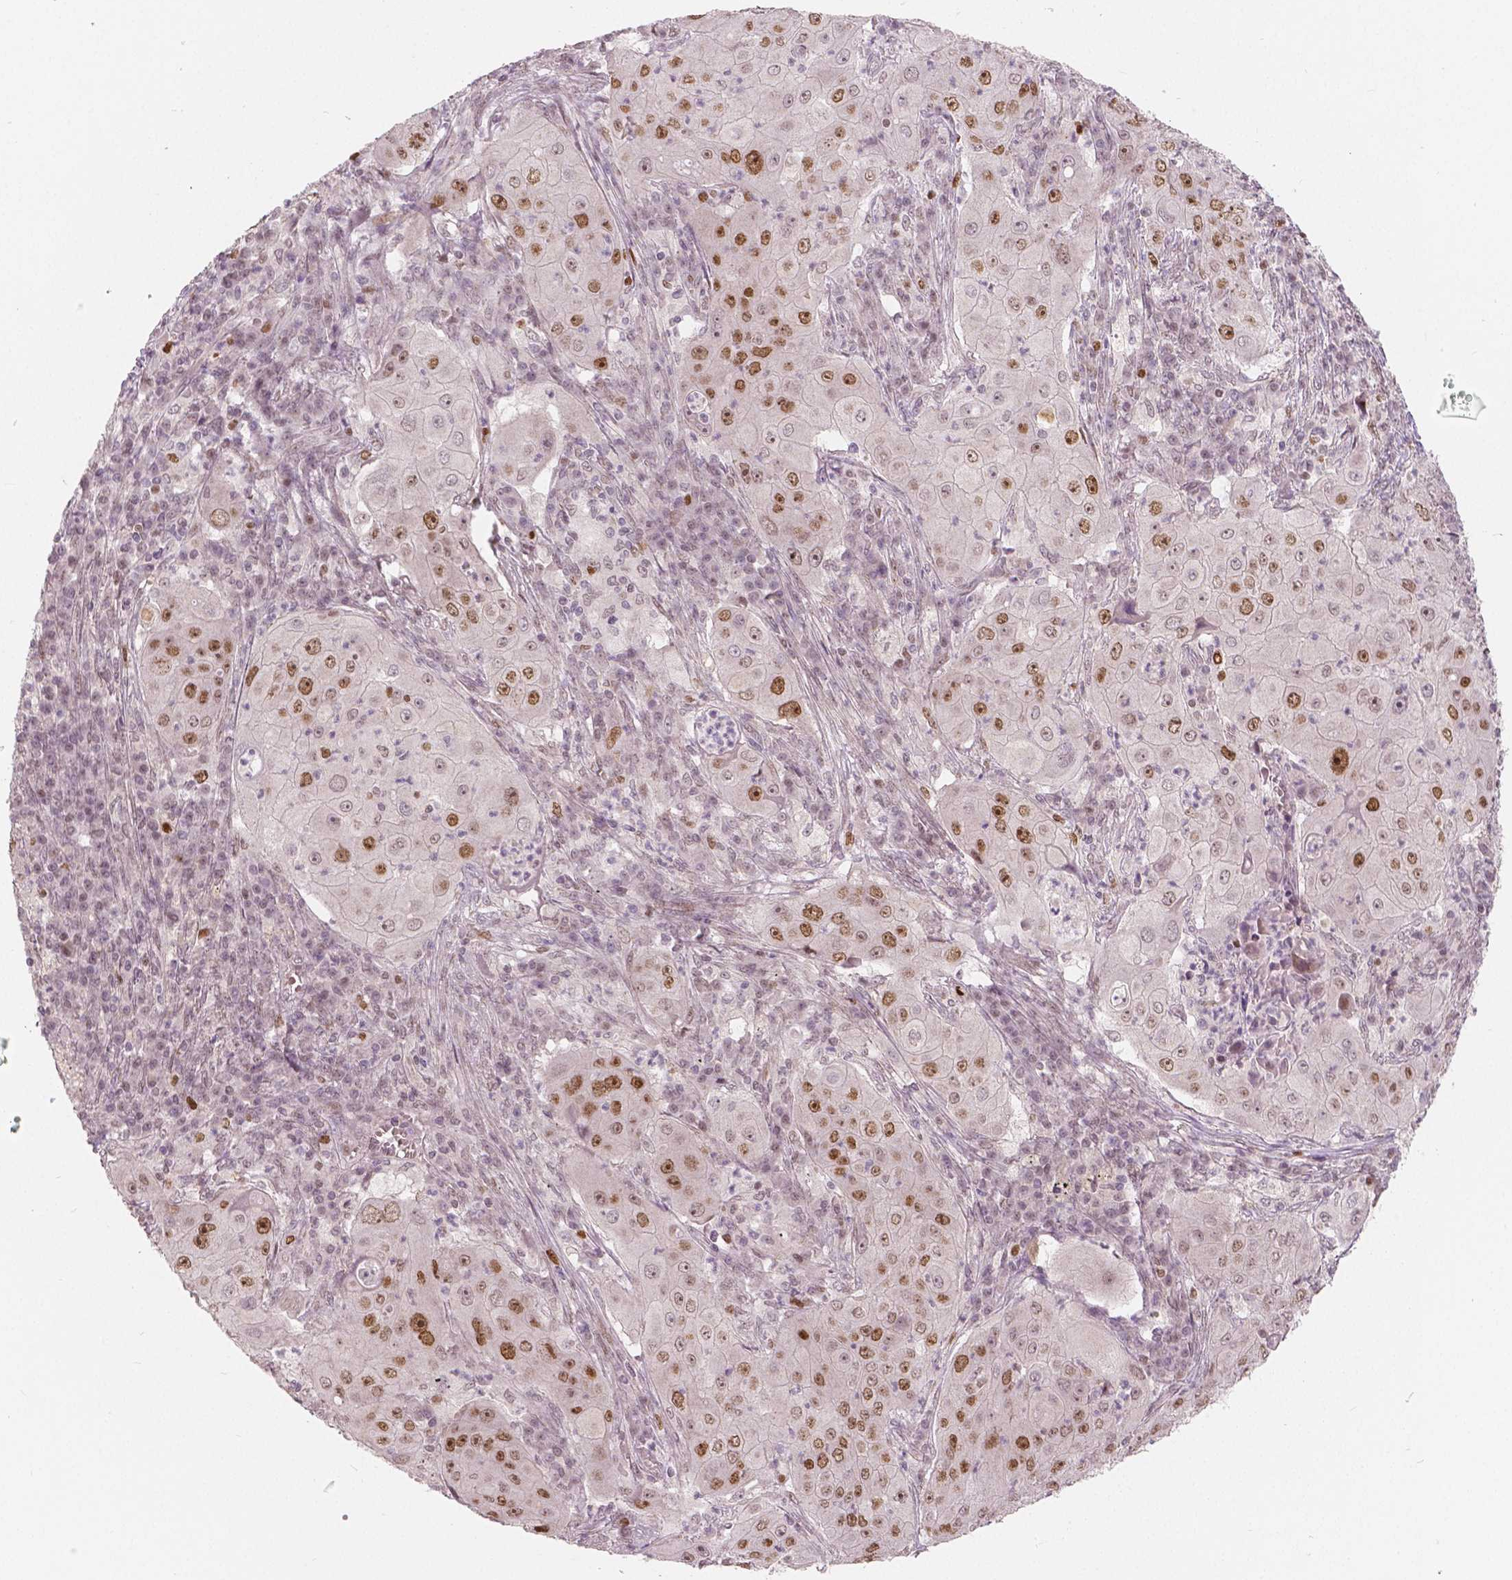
{"staining": {"intensity": "strong", "quantity": ">75%", "location": "nuclear"}, "tissue": "lung cancer", "cell_type": "Tumor cells", "image_type": "cancer", "snomed": [{"axis": "morphology", "description": "Squamous cell carcinoma, NOS"}, {"axis": "topography", "description": "Lung"}], "caption": "High-magnification brightfield microscopy of lung cancer (squamous cell carcinoma) stained with DAB (brown) and counterstained with hematoxylin (blue). tumor cells exhibit strong nuclear positivity is identified in approximately>75% of cells.", "gene": "NSD2", "patient": {"sex": "female", "age": 59}}